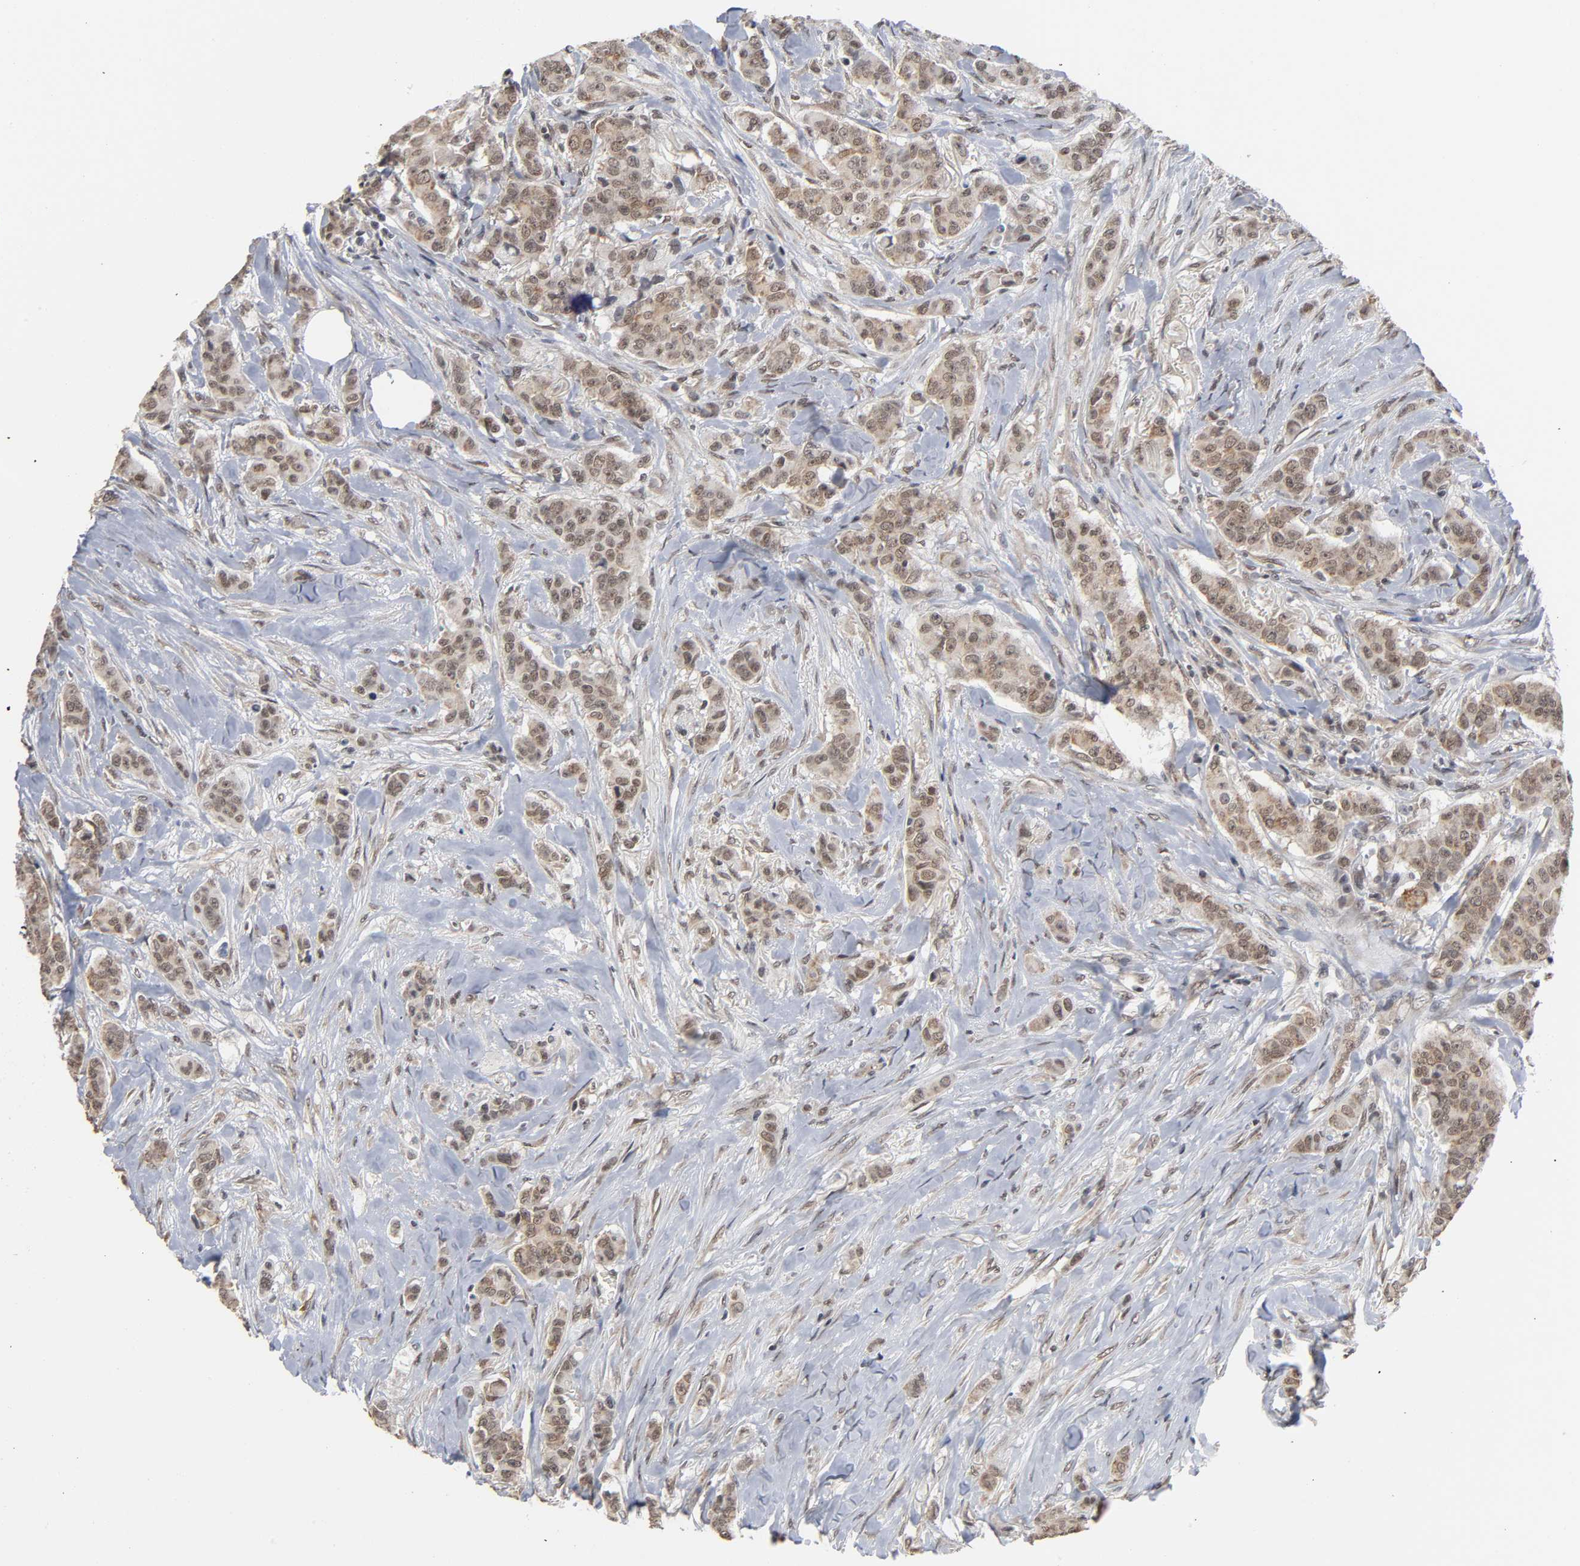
{"staining": {"intensity": "moderate", "quantity": ">75%", "location": "cytoplasmic/membranous,nuclear"}, "tissue": "breast cancer", "cell_type": "Tumor cells", "image_type": "cancer", "snomed": [{"axis": "morphology", "description": "Duct carcinoma"}, {"axis": "topography", "description": "Breast"}], "caption": "The immunohistochemical stain highlights moderate cytoplasmic/membranous and nuclear staining in tumor cells of intraductal carcinoma (breast) tissue.", "gene": "ZNF384", "patient": {"sex": "female", "age": 40}}